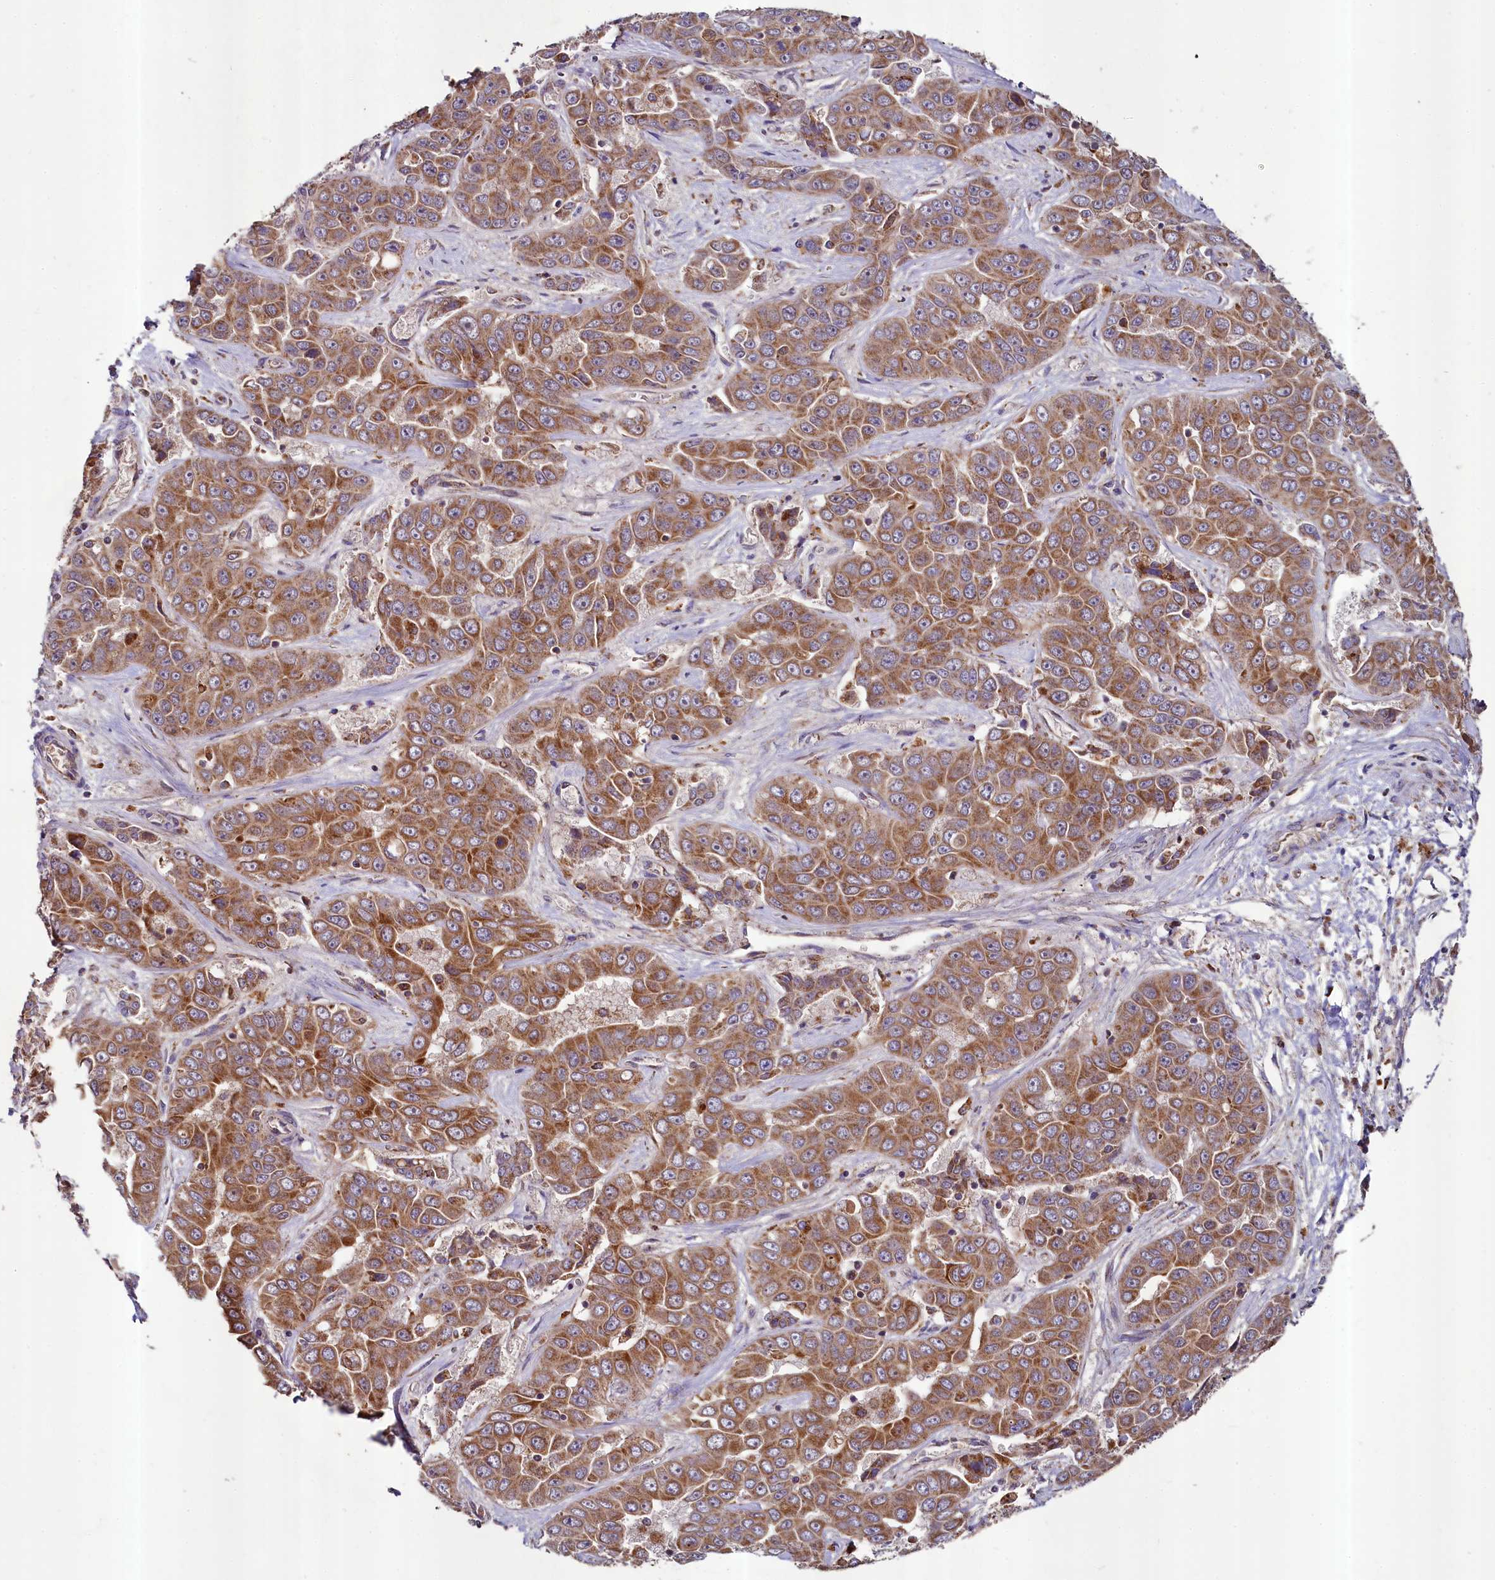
{"staining": {"intensity": "moderate", "quantity": ">75%", "location": "cytoplasmic/membranous"}, "tissue": "liver cancer", "cell_type": "Tumor cells", "image_type": "cancer", "snomed": [{"axis": "morphology", "description": "Cholangiocarcinoma"}, {"axis": "topography", "description": "Liver"}], "caption": "Immunohistochemical staining of cholangiocarcinoma (liver) demonstrates medium levels of moderate cytoplasmic/membranous protein positivity in about >75% of tumor cells.", "gene": "METTL4", "patient": {"sex": "female", "age": 52}}